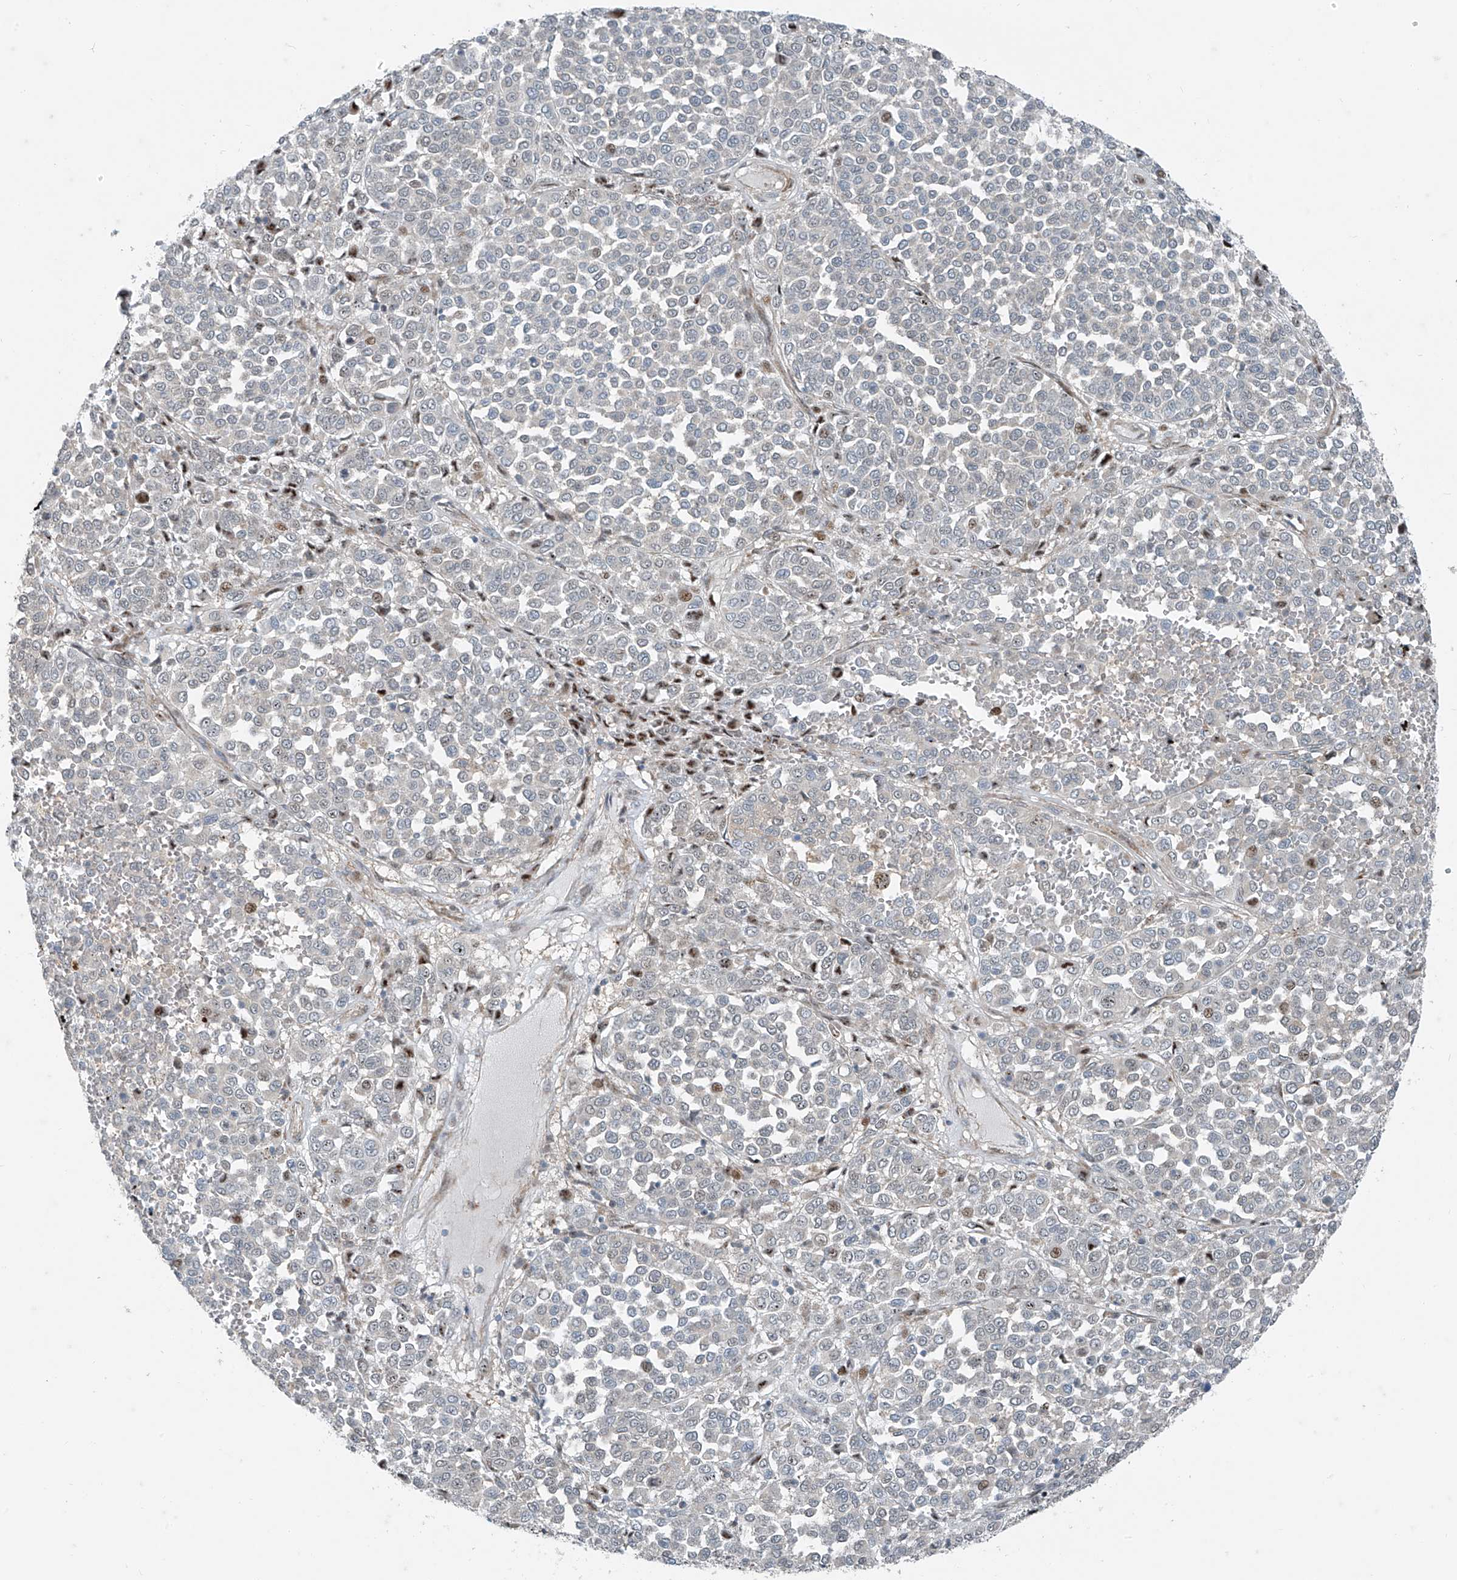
{"staining": {"intensity": "moderate", "quantity": "<25%", "location": "nuclear"}, "tissue": "melanoma", "cell_type": "Tumor cells", "image_type": "cancer", "snomed": [{"axis": "morphology", "description": "Malignant melanoma, Metastatic site"}, {"axis": "topography", "description": "Pancreas"}], "caption": "An immunohistochemistry (IHC) histopathology image of neoplastic tissue is shown. Protein staining in brown labels moderate nuclear positivity in melanoma within tumor cells.", "gene": "PPCS", "patient": {"sex": "female", "age": 30}}